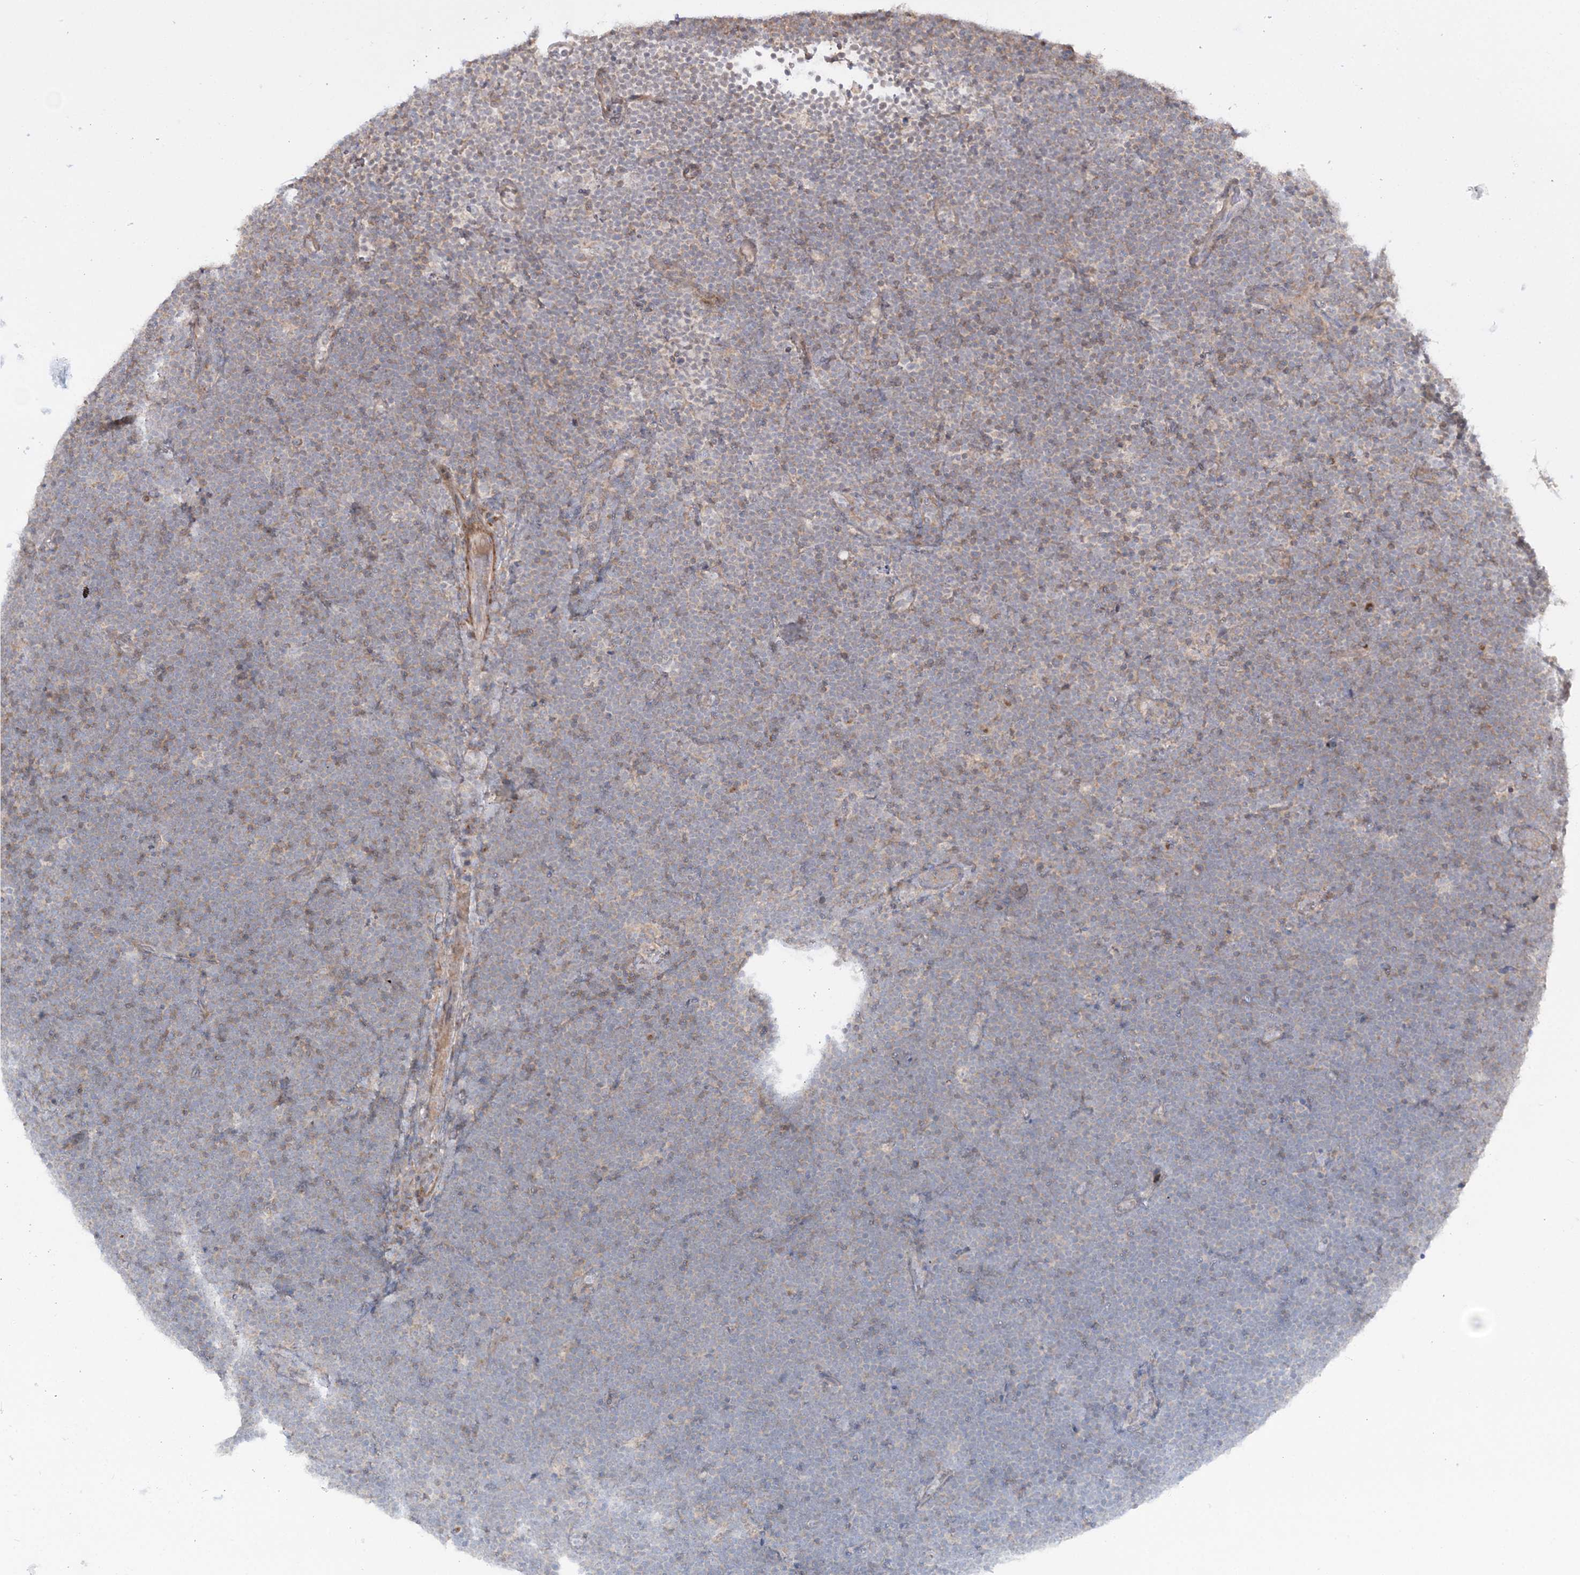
{"staining": {"intensity": "negative", "quantity": "none", "location": "none"}, "tissue": "lymphoma", "cell_type": "Tumor cells", "image_type": "cancer", "snomed": [{"axis": "morphology", "description": "Malignant lymphoma, non-Hodgkin's type, High grade"}, {"axis": "topography", "description": "Lymph node"}], "caption": "An image of lymphoma stained for a protein demonstrates no brown staining in tumor cells.", "gene": "MOCS2", "patient": {"sex": "male", "age": 13}}